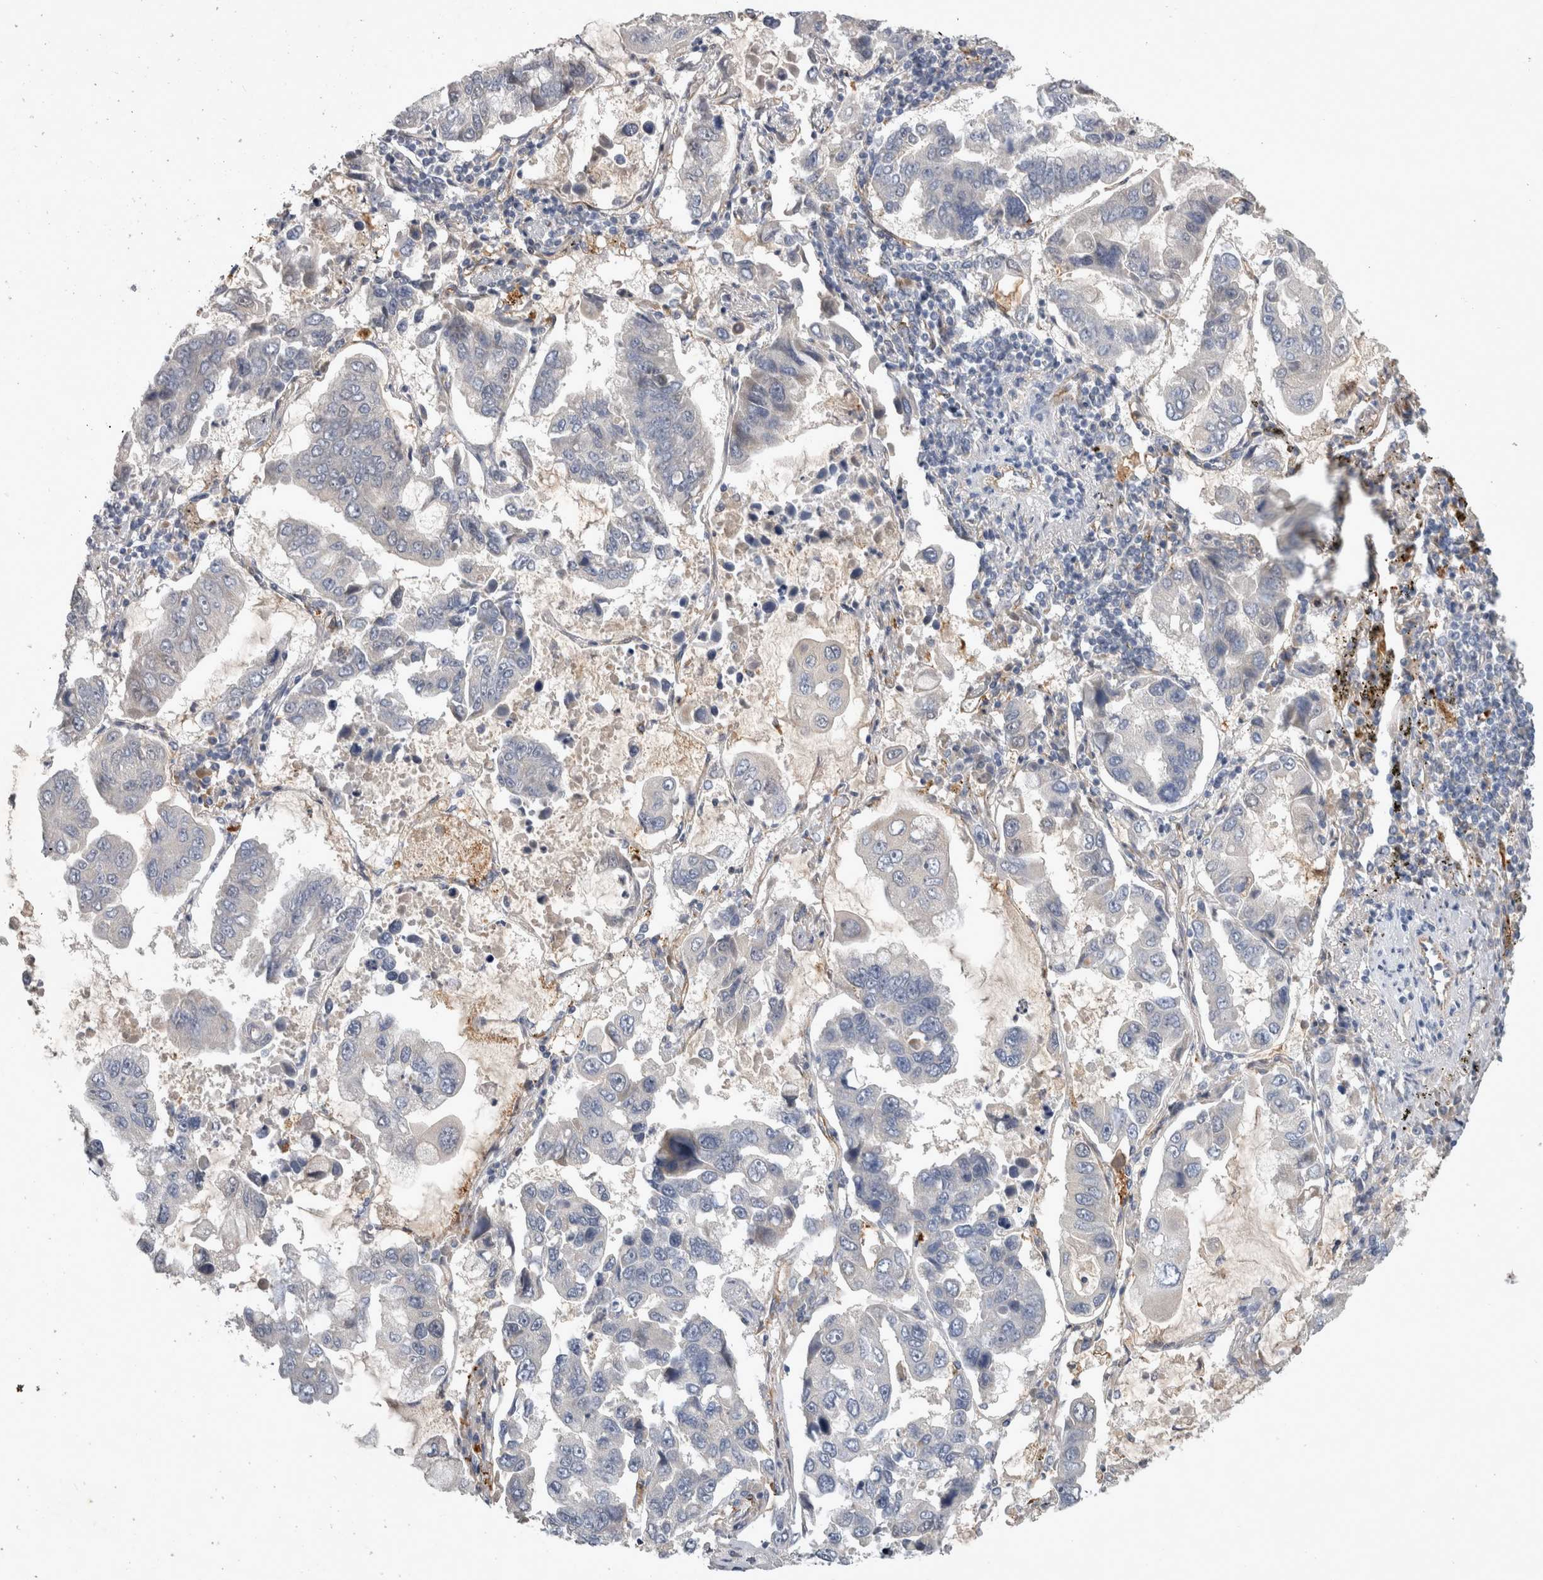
{"staining": {"intensity": "negative", "quantity": "none", "location": "none"}, "tissue": "lung cancer", "cell_type": "Tumor cells", "image_type": "cancer", "snomed": [{"axis": "morphology", "description": "Adenocarcinoma, NOS"}, {"axis": "topography", "description": "Lung"}], "caption": "Photomicrograph shows no protein staining in tumor cells of lung cancer tissue. Brightfield microscopy of IHC stained with DAB (3,3'-diaminobenzidine) (brown) and hematoxylin (blue), captured at high magnification.", "gene": "SLC22A11", "patient": {"sex": "male", "age": 64}}